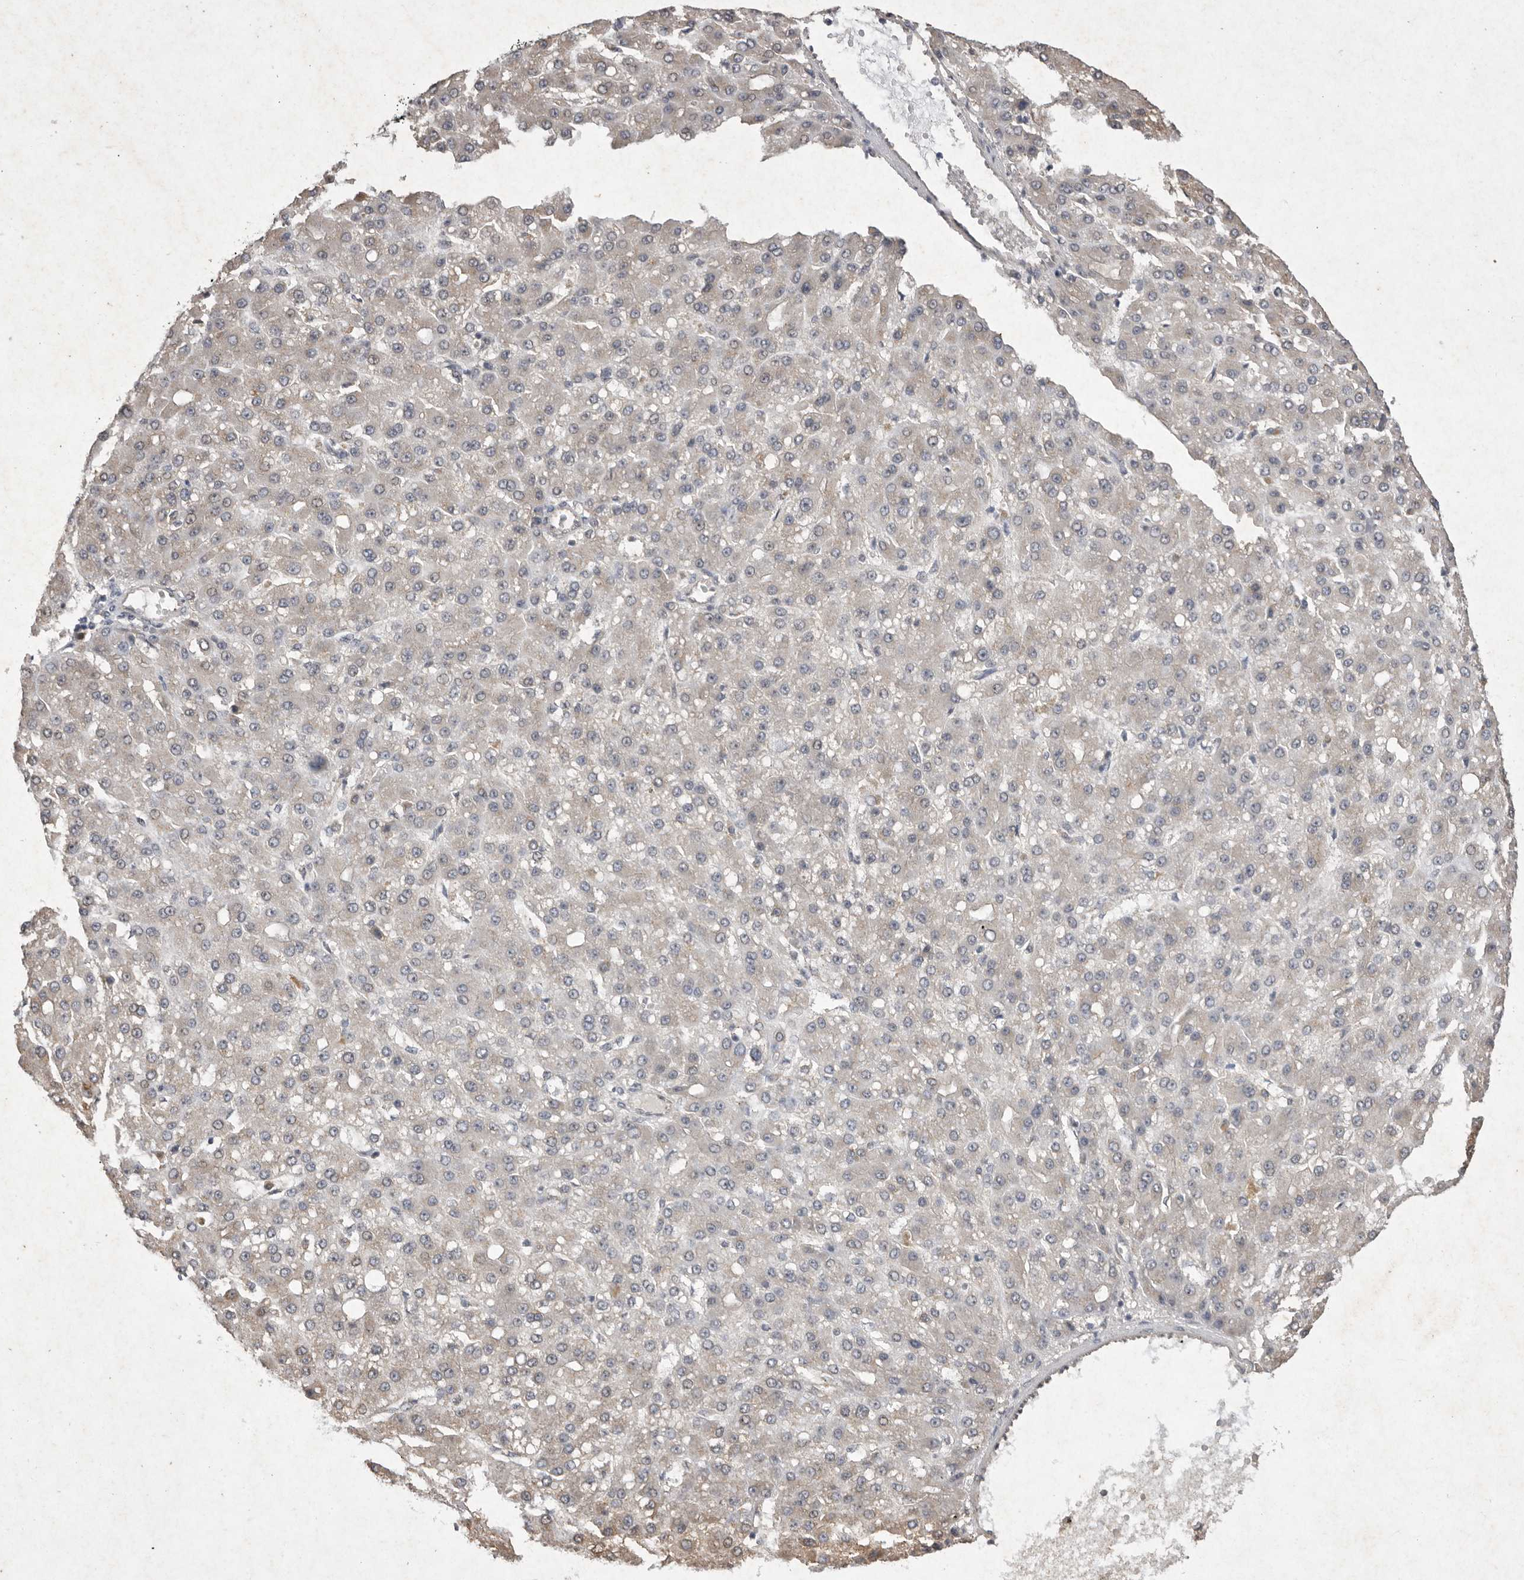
{"staining": {"intensity": "negative", "quantity": "none", "location": "none"}, "tissue": "liver cancer", "cell_type": "Tumor cells", "image_type": "cancer", "snomed": [{"axis": "morphology", "description": "Carcinoma, Hepatocellular, NOS"}, {"axis": "topography", "description": "Liver"}], "caption": "This is a histopathology image of IHC staining of liver cancer, which shows no positivity in tumor cells. (DAB (3,3'-diaminobenzidine) IHC, high magnification).", "gene": "TLR3", "patient": {"sex": "male", "age": 67}}